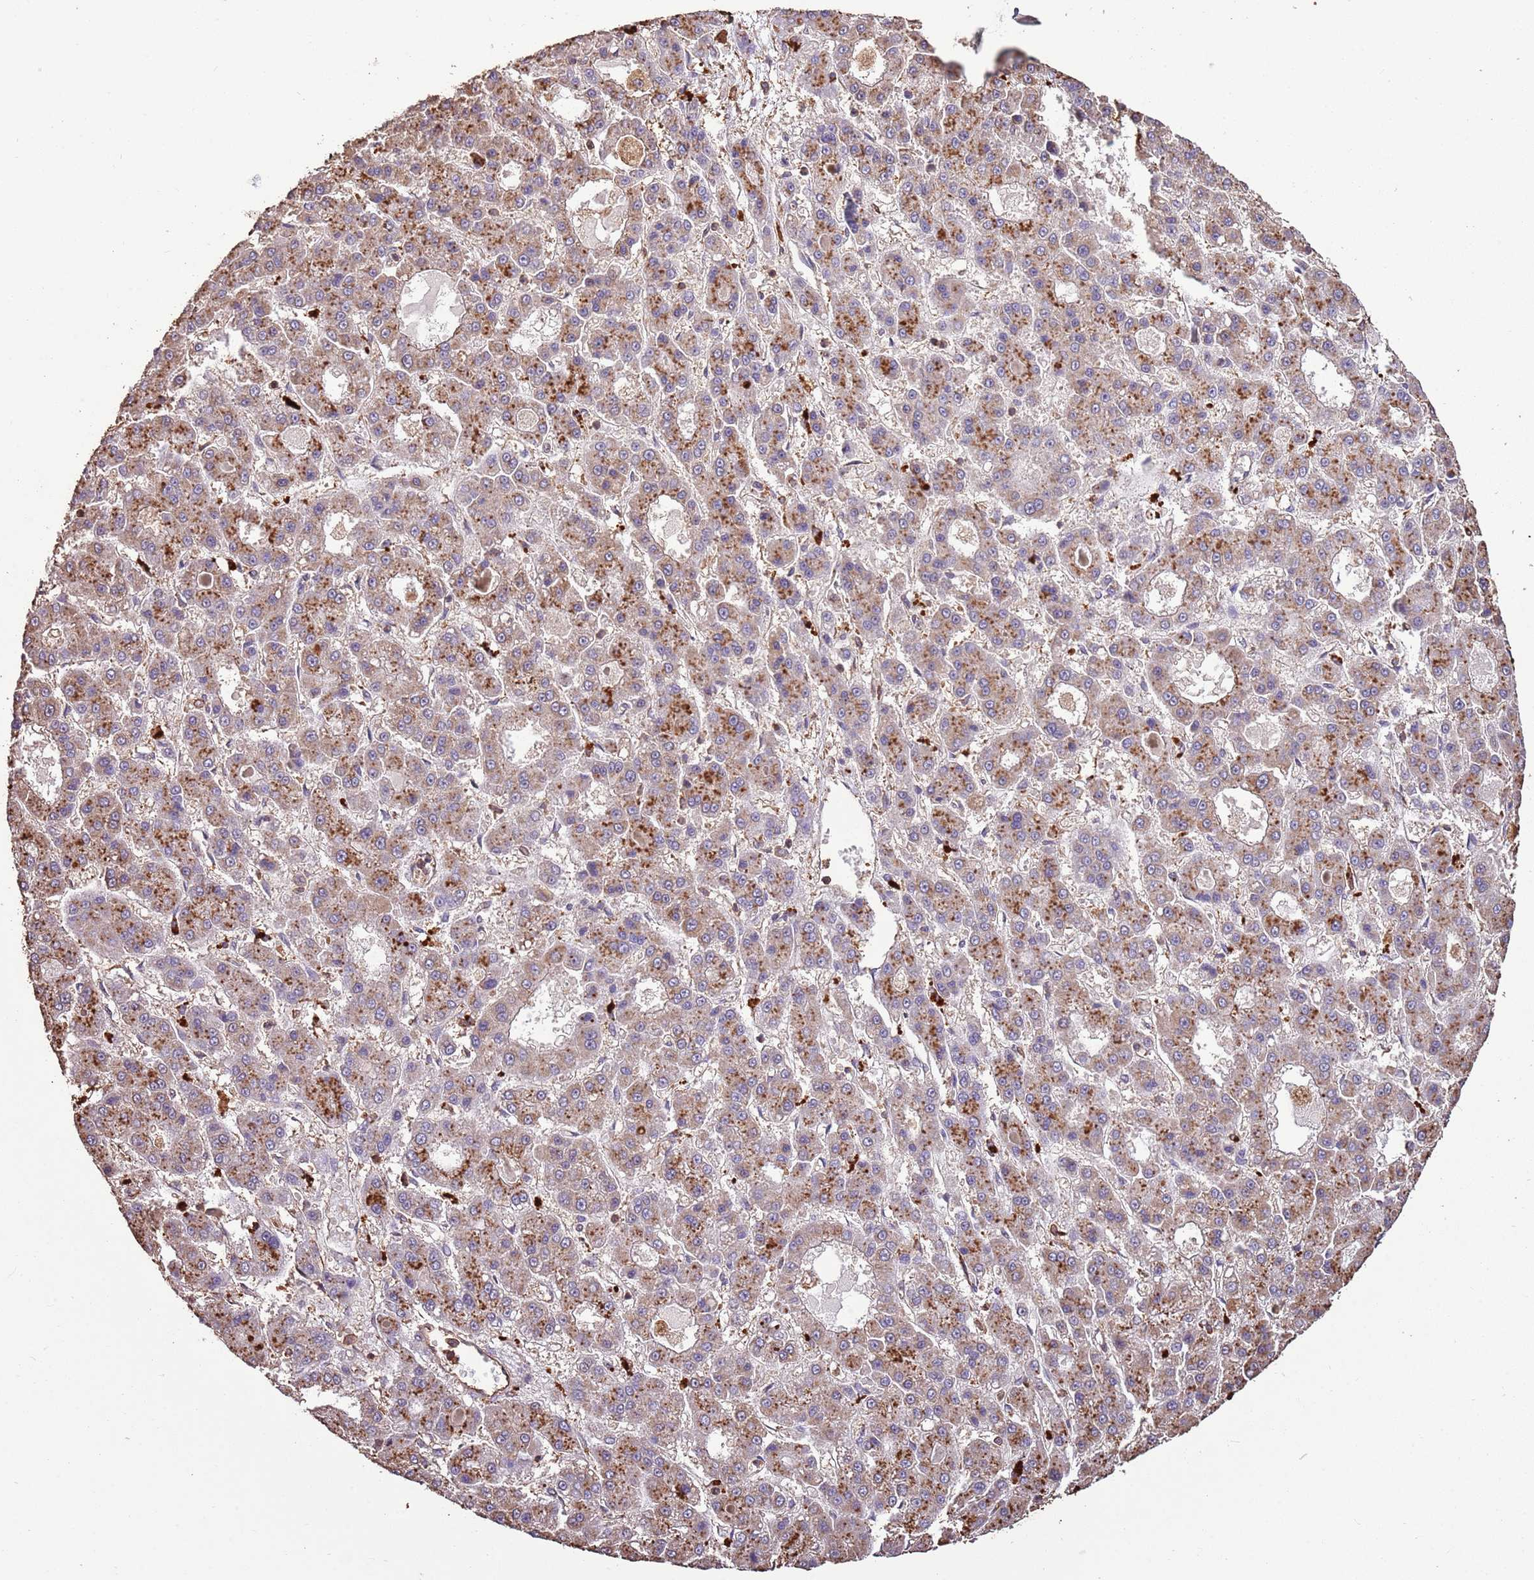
{"staining": {"intensity": "moderate", "quantity": ">75%", "location": "cytoplasmic/membranous"}, "tissue": "liver cancer", "cell_type": "Tumor cells", "image_type": "cancer", "snomed": [{"axis": "morphology", "description": "Carcinoma, Hepatocellular, NOS"}, {"axis": "topography", "description": "Liver"}], "caption": "Protein staining reveals moderate cytoplasmic/membranous staining in about >75% of tumor cells in hepatocellular carcinoma (liver). The staining was performed using DAB, with brown indicating positive protein expression. Nuclei are stained blue with hematoxylin.", "gene": "ARL10", "patient": {"sex": "male", "age": 70}}